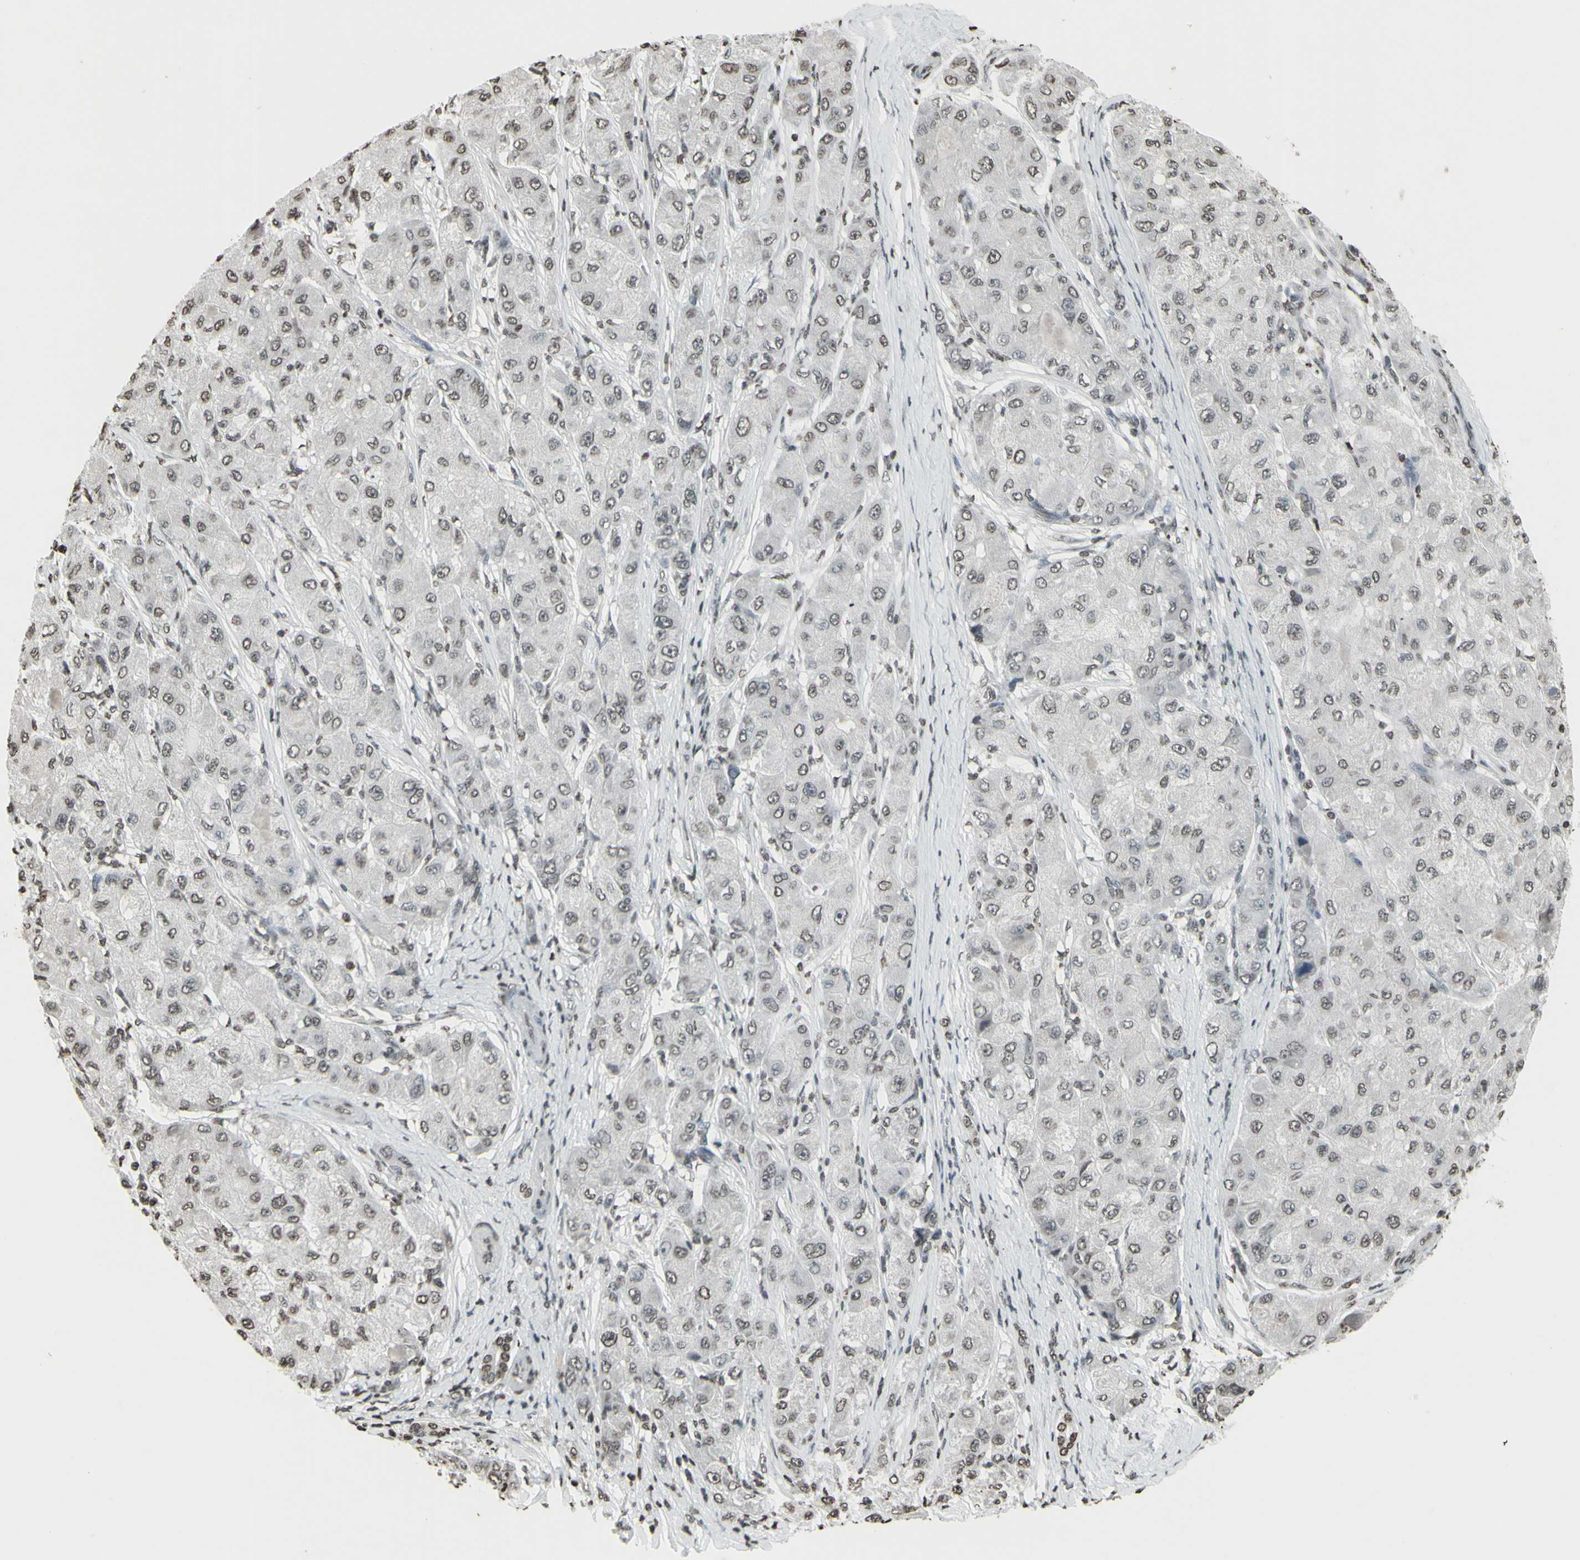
{"staining": {"intensity": "negative", "quantity": "none", "location": "none"}, "tissue": "liver cancer", "cell_type": "Tumor cells", "image_type": "cancer", "snomed": [{"axis": "morphology", "description": "Carcinoma, Hepatocellular, NOS"}, {"axis": "topography", "description": "Liver"}], "caption": "DAB (3,3'-diaminobenzidine) immunohistochemical staining of human liver hepatocellular carcinoma exhibits no significant expression in tumor cells.", "gene": "CD79B", "patient": {"sex": "male", "age": 80}}